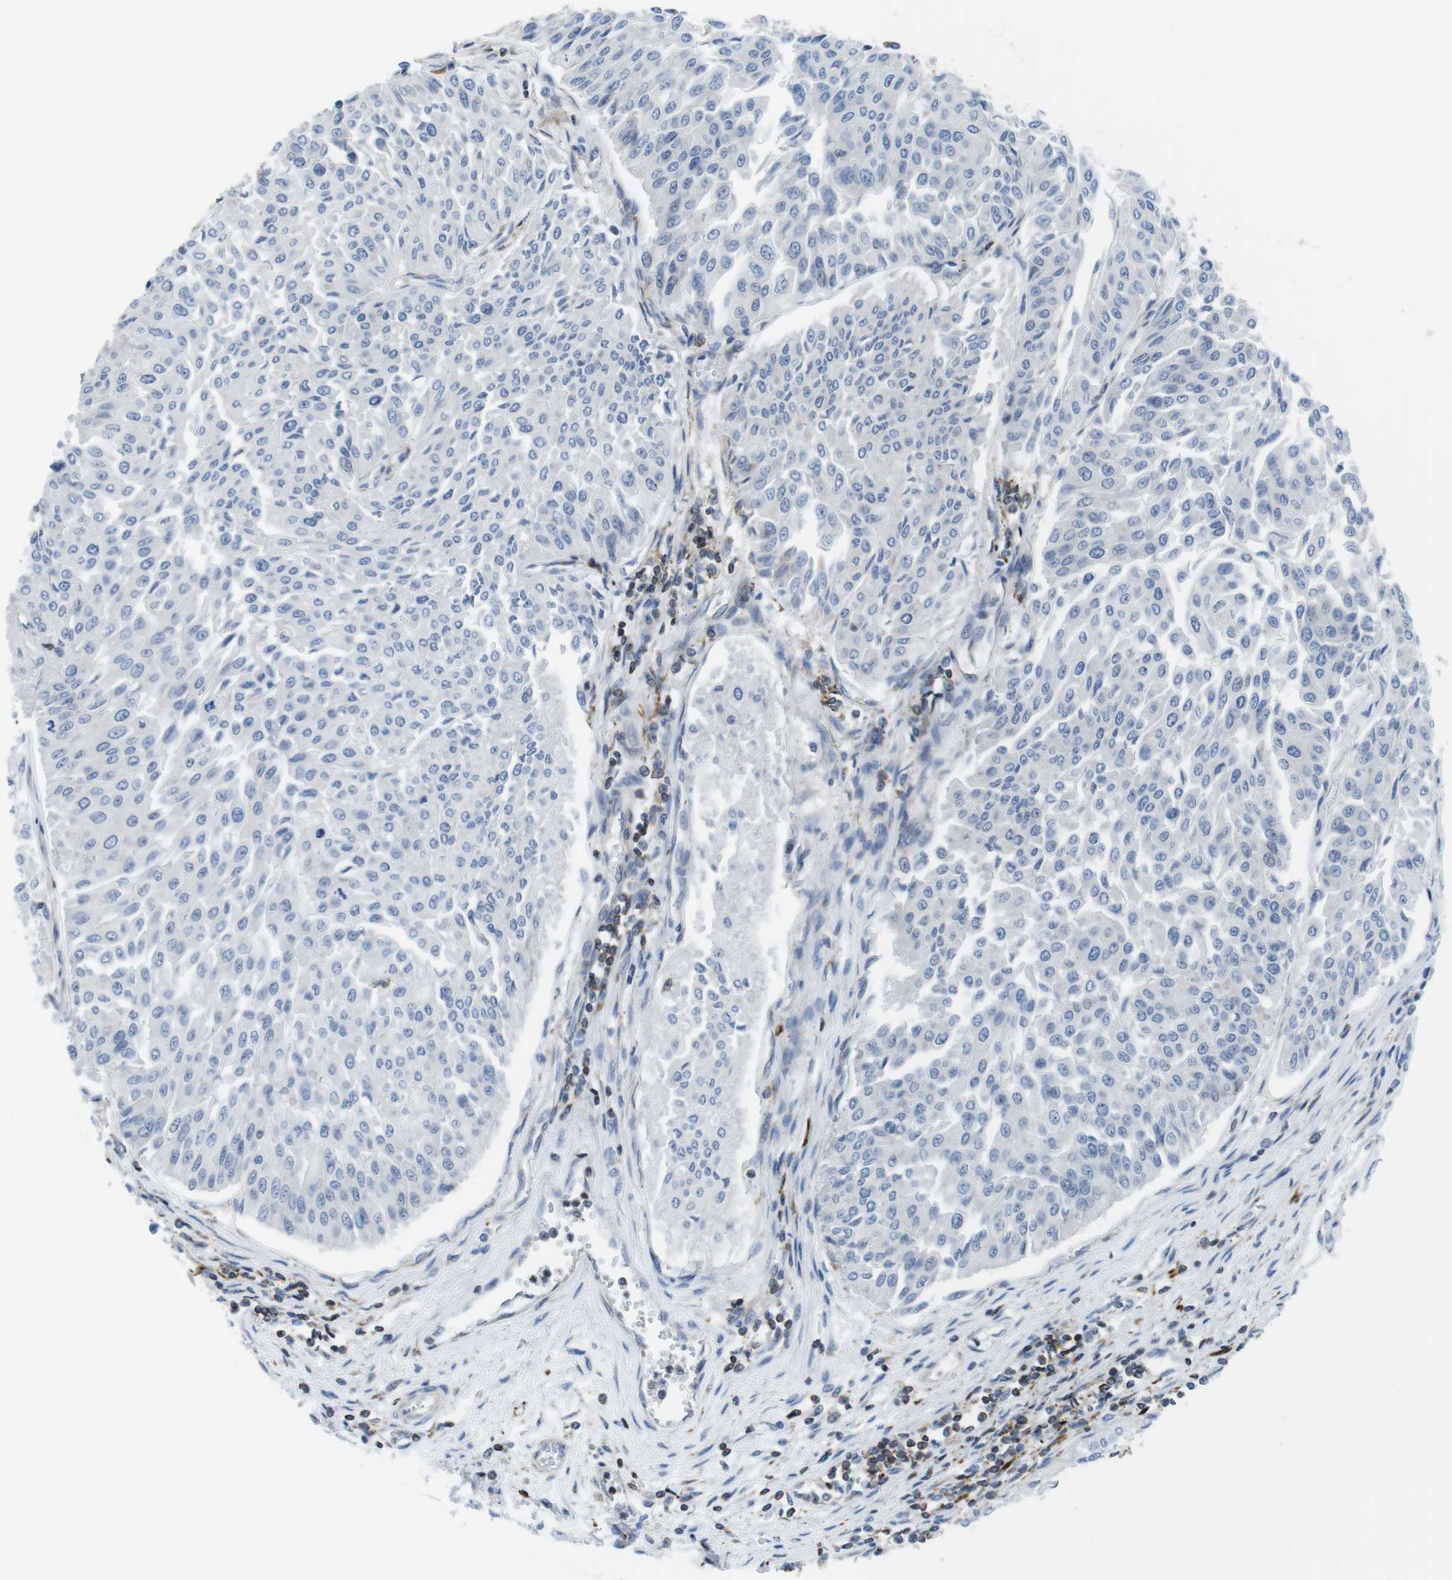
{"staining": {"intensity": "negative", "quantity": "none", "location": "none"}, "tissue": "urothelial cancer", "cell_type": "Tumor cells", "image_type": "cancer", "snomed": [{"axis": "morphology", "description": "Urothelial carcinoma, Low grade"}, {"axis": "topography", "description": "Urinary bladder"}], "caption": "High magnification brightfield microscopy of low-grade urothelial carcinoma stained with DAB (brown) and counterstained with hematoxylin (blue): tumor cells show no significant staining.", "gene": "KCNE3", "patient": {"sex": "male", "age": 67}}